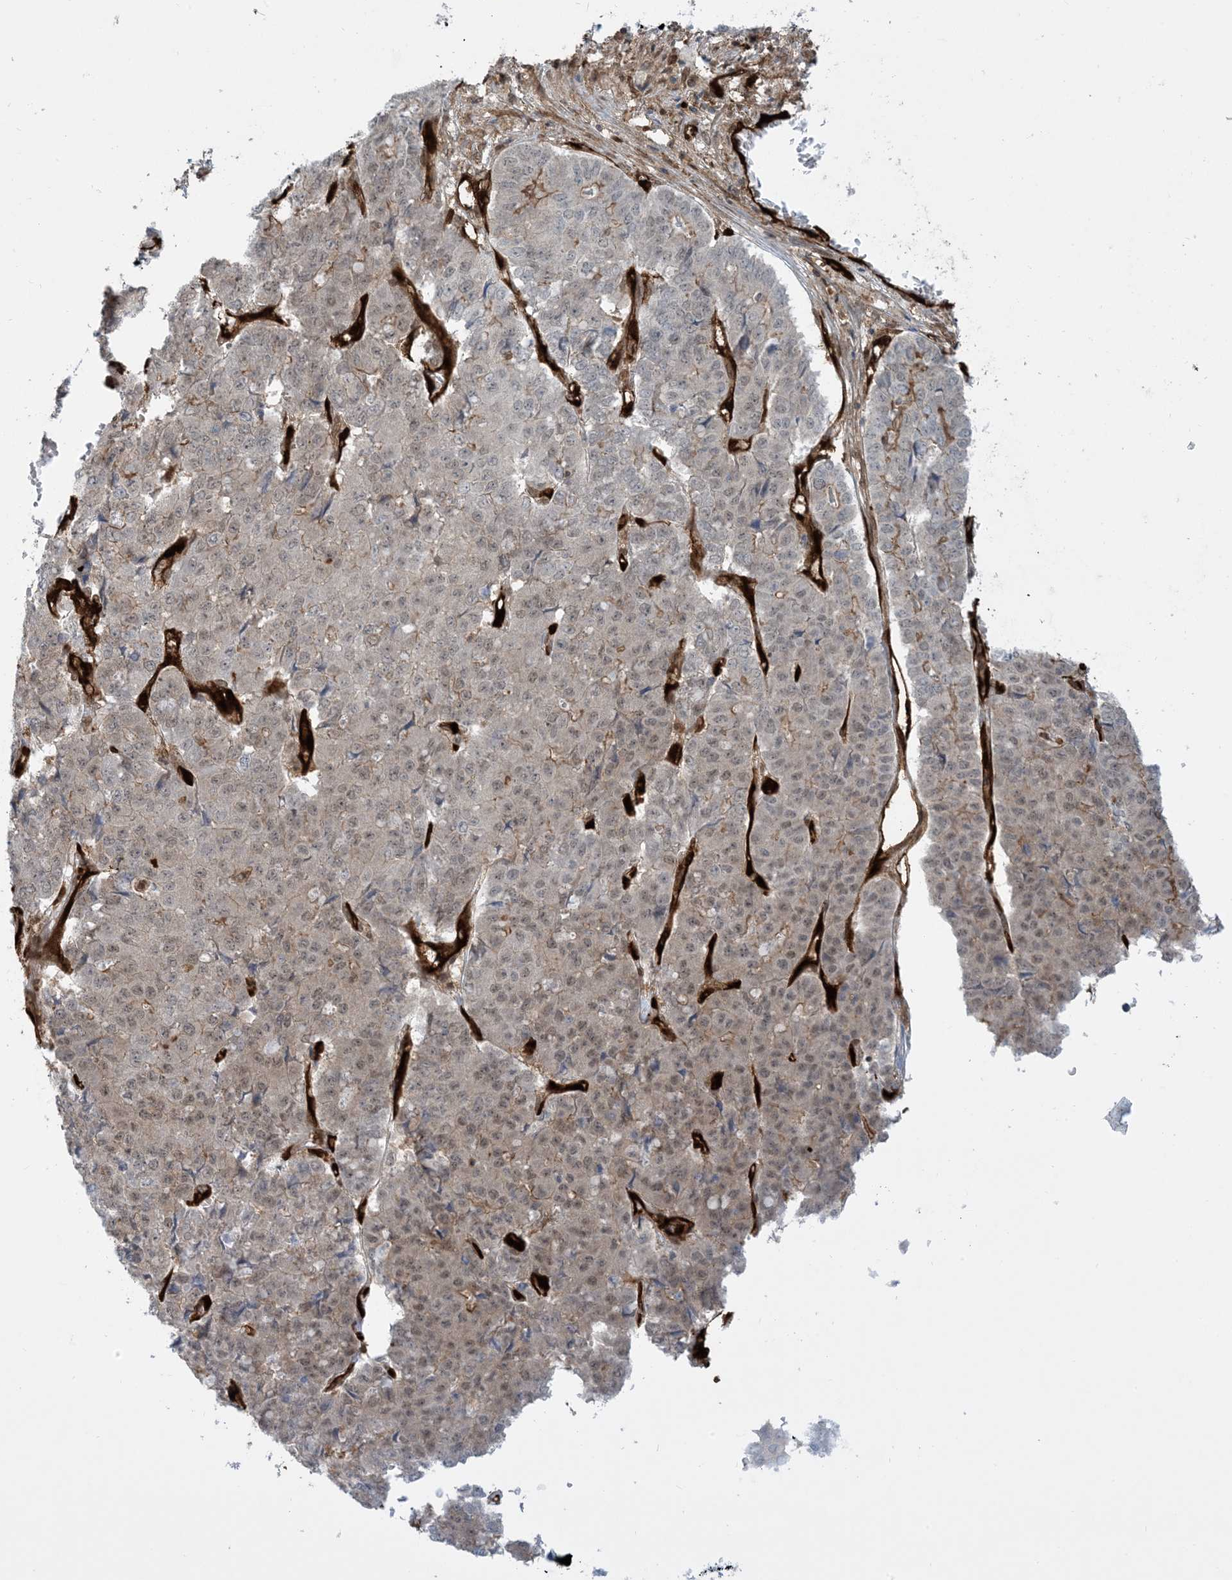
{"staining": {"intensity": "negative", "quantity": "none", "location": "none"}, "tissue": "pancreatic cancer", "cell_type": "Tumor cells", "image_type": "cancer", "snomed": [{"axis": "morphology", "description": "Adenocarcinoma, NOS"}, {"axis": "topography", "description": "Pancreas"}], "caption": "This histopathology image is of adenocarcinoma (pancreatic) stained with IHC to label a protein in brown with the nuclei are counter-stained blue. There is no expression in tumor cells.", "gene": "PPM1F", "patient": {"sex": "male", "age": 50}}